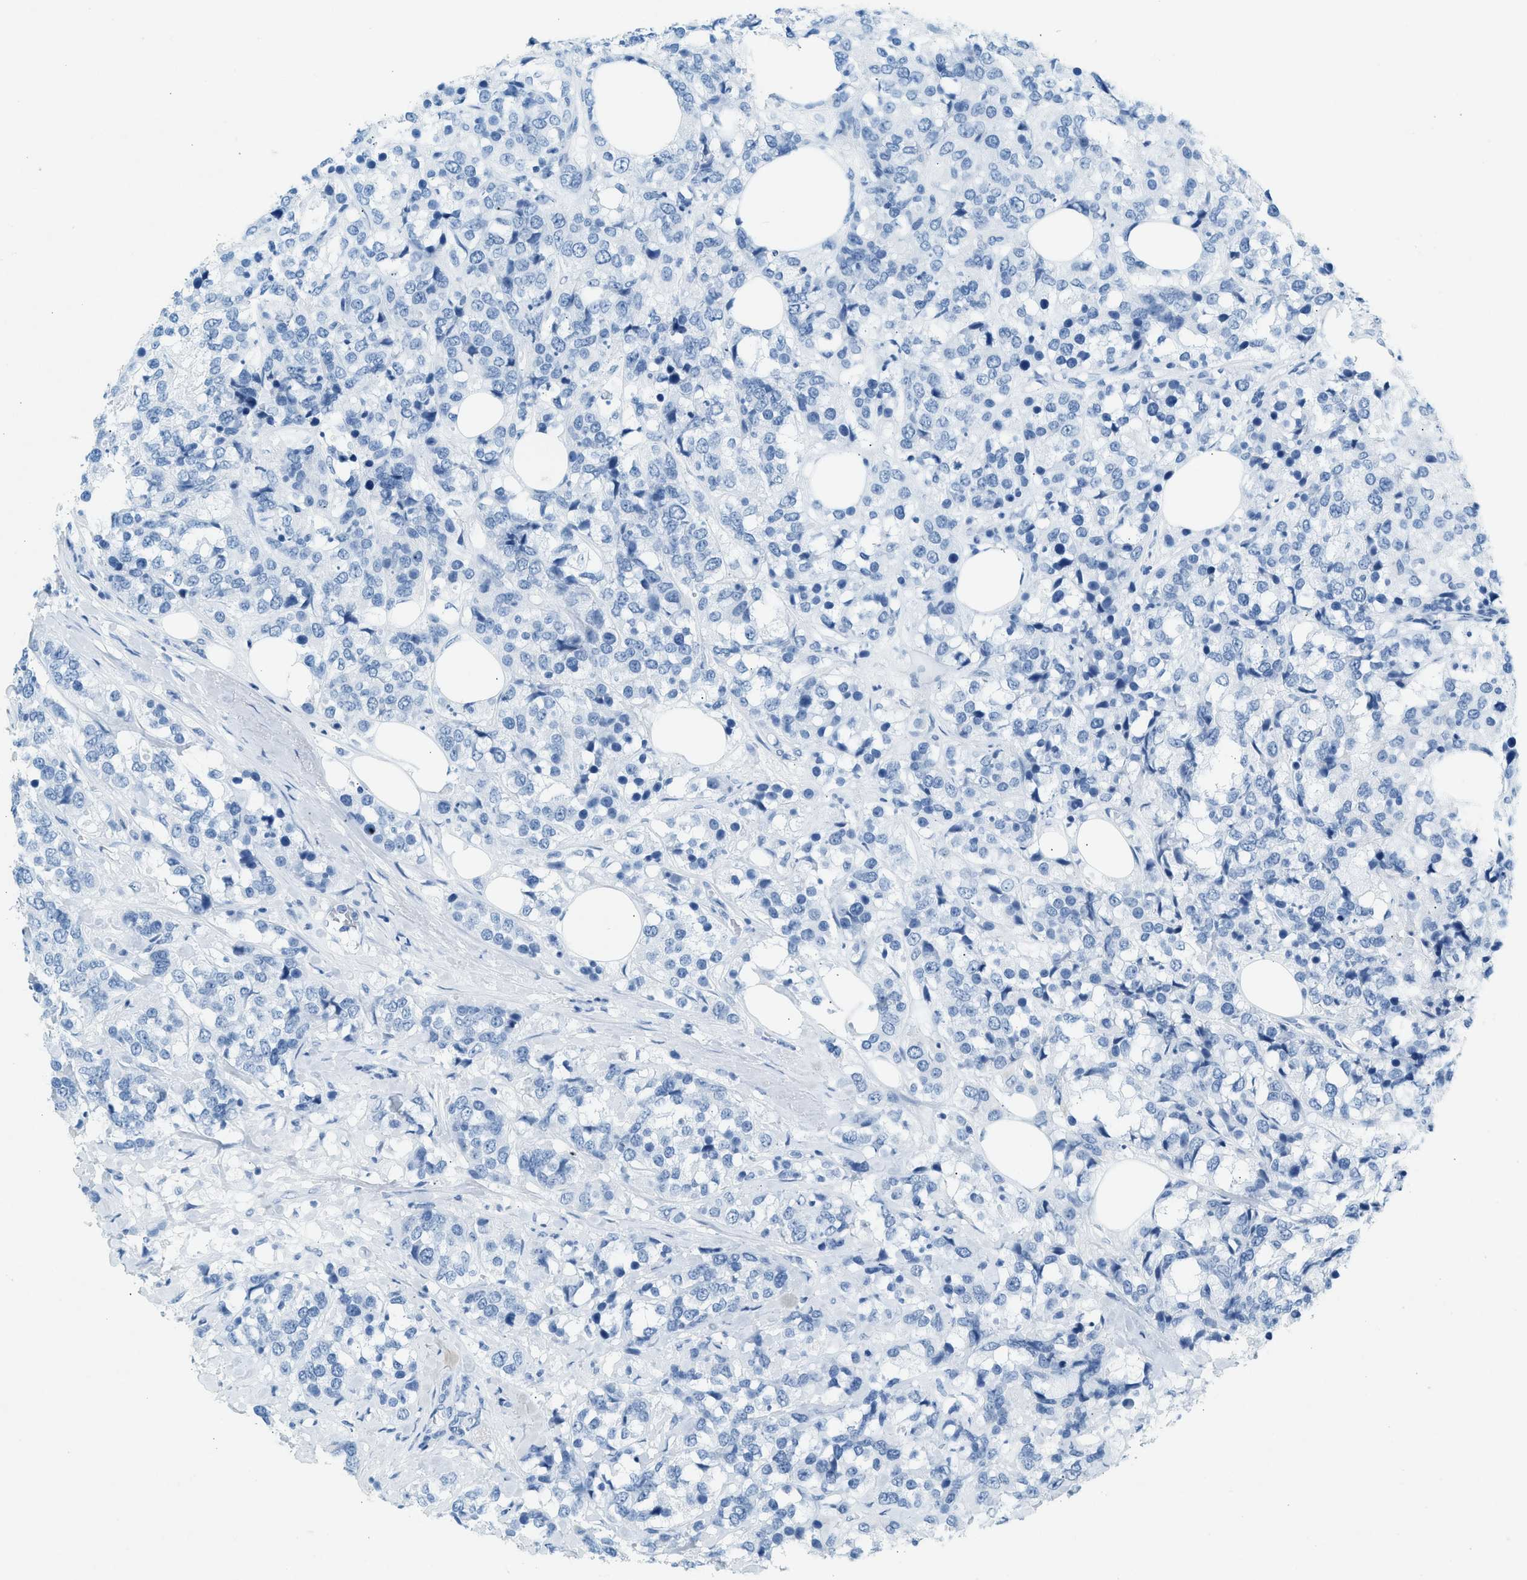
{"staining": {"intensity": "negative", "quantity": "none", "location": "none"}, "tissue": "breast cancer", "cell_type": "Tumor cells", "image_type": "cancer", "snomed": [{"axis": "morphology", "description": "Lobular carcinoma"}, {"axis": "topography", "description": "Breast"}], "caption": "A micrograph of breast cancer (lobular carcinoma) stained for a protein displays no brown staining in tumor cells.", "gene": "HHATL", "patient": {"sex": "female", "age": 59}}